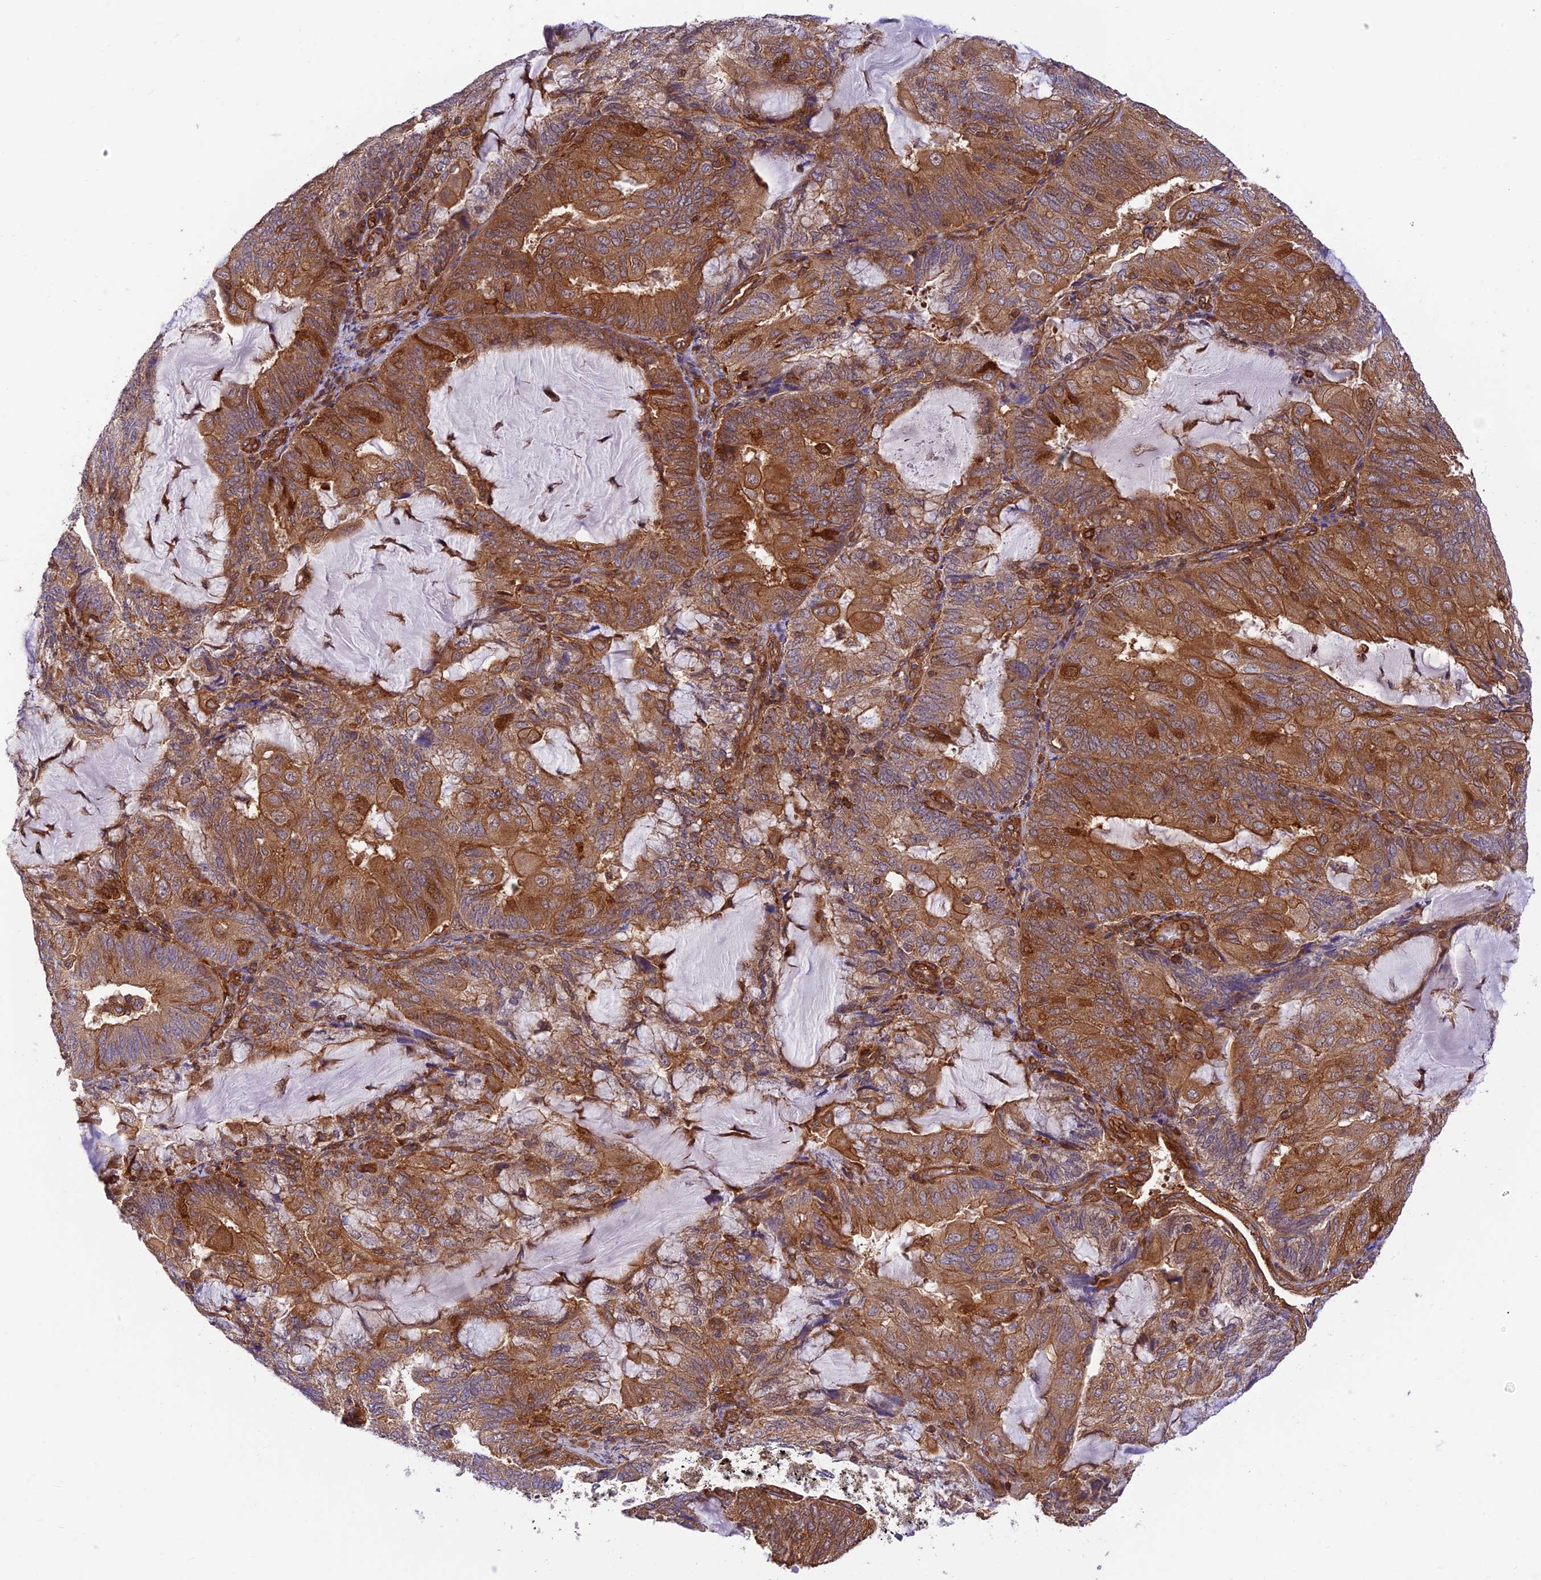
{"staining": {"intensity": "strong", "quantity": ">75%", "location": "cytoplasmic/membranous"}, "tissue": "endometrial cancer", "cell_type": "Tumor cells", "image_type": "cancer", "snomed": [{"axis": "morphology", "description": "Adenocarcinoma, NOS"}, {"axis": "topography", "description": "Endometrium"}], "caption": "This micrograph displays immunohistochemistry staining of endometrial adenocarcinoma, with high strong cytoplasmic/membranous expression in approximately >75% of tumor cells.", "gene": "EVI5L", "patient": {"sex": "female", "age": 81}}